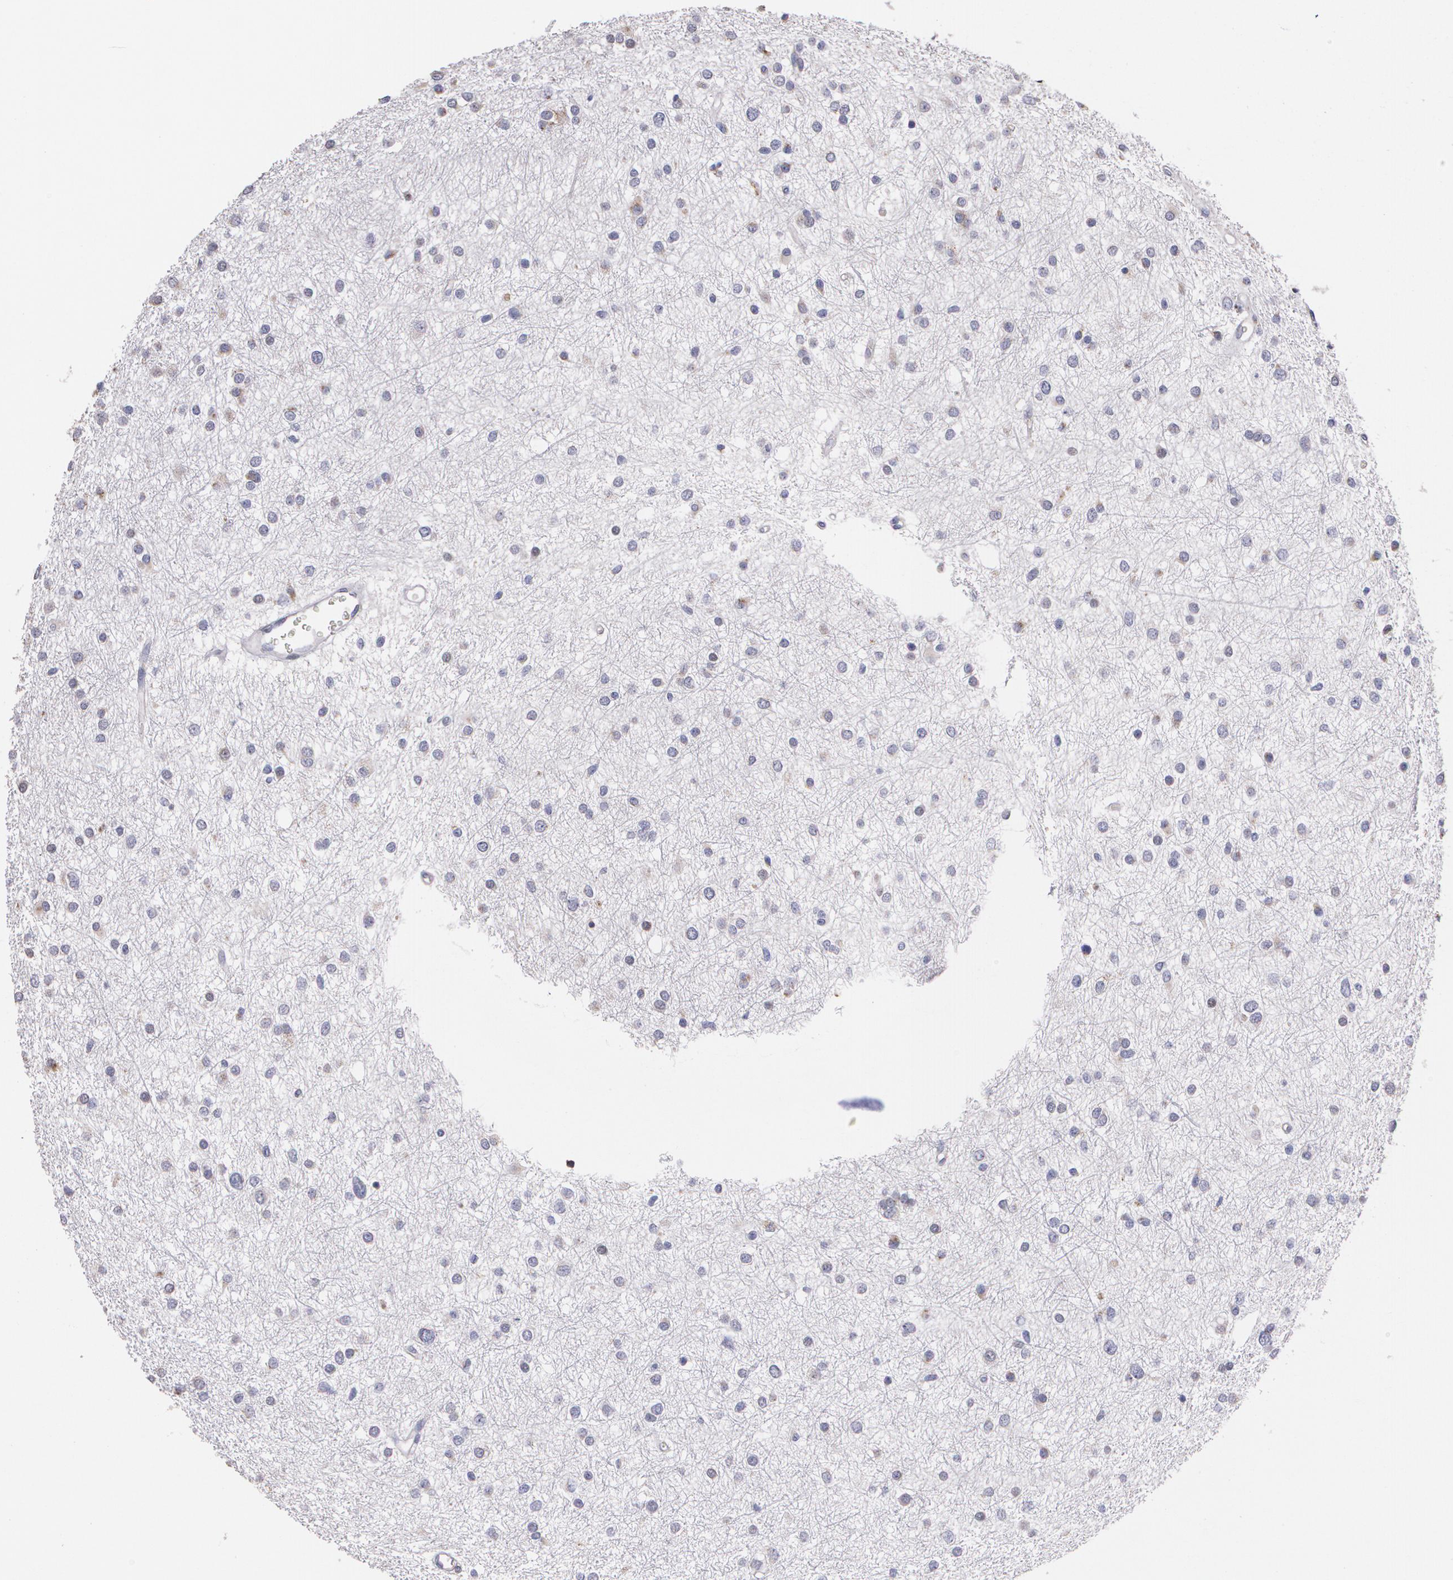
{"staining": {"intensity": "negative", "quantity": "none", "location": "none"}, "tissue": "glioma", "cell_type": "Tumor cells", "image_type": "cancer", "snomed": [{"axis": "morphology", "description": "Glioma, malignant, Low grade"}, {"axis": "topography", "description": "Brain"}], "caption": "Protein analysis of malignant low-grade glioma displays no significant staining in tumor cells.", "gene": "ATF3", "patient": {"sex": "female", "age": 36}}